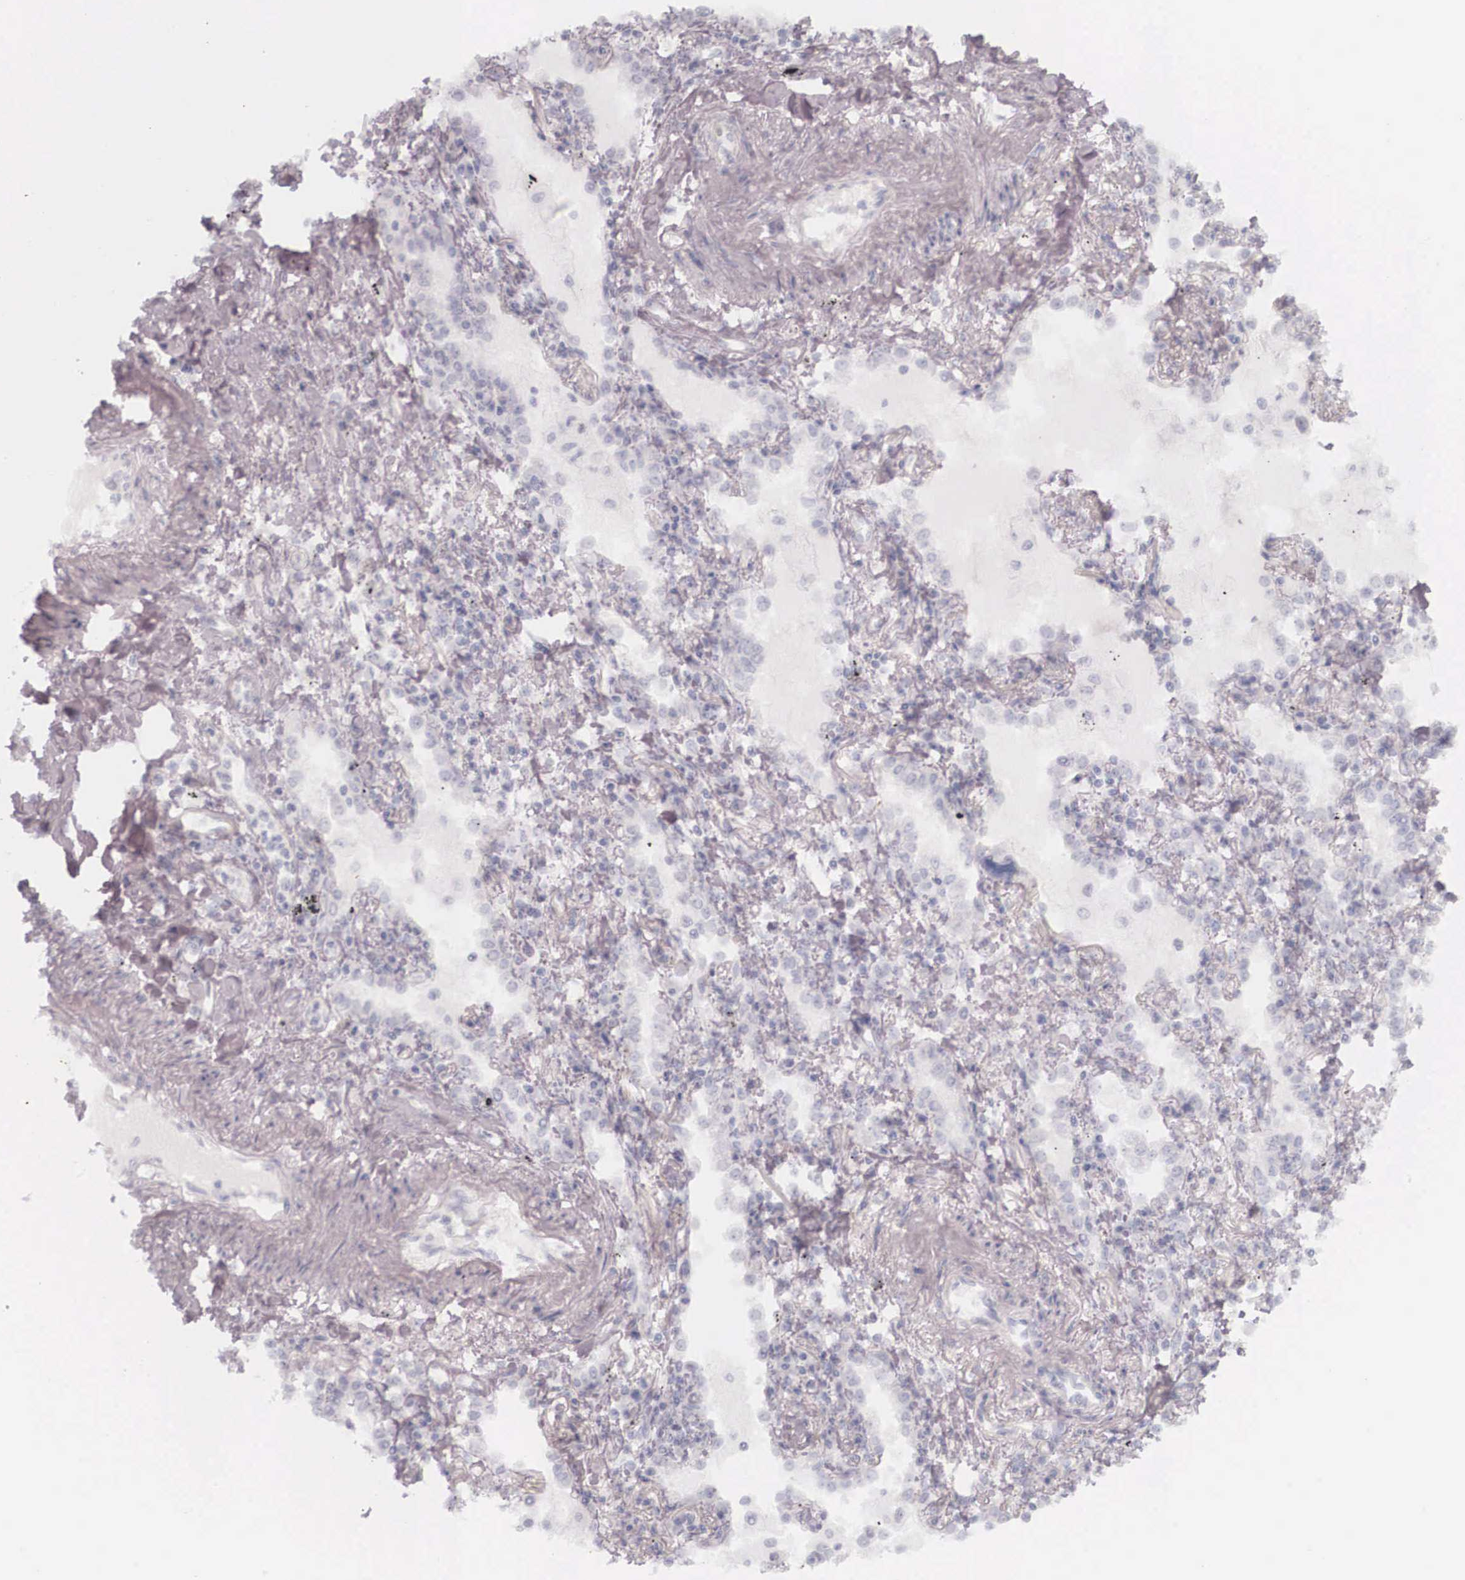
{"staining": {"intensity": "negative", "quantity": "none", "location": "none"}, "tissue": "lung cancer", "cell_type": "Tumor cells", "image_type": "cancer", "snomed": [{"axis": "morphology", "description": "Adenocarcinoma, NOS"}, {"axis": "topography", "description": "Lung"}], "caption": "Protein analysis of adenocarcinoma (lung) demonstrates no significant staining in tumor cells.", "gene": "KRT14", "patient": {"sex": "male", "age": 60}}